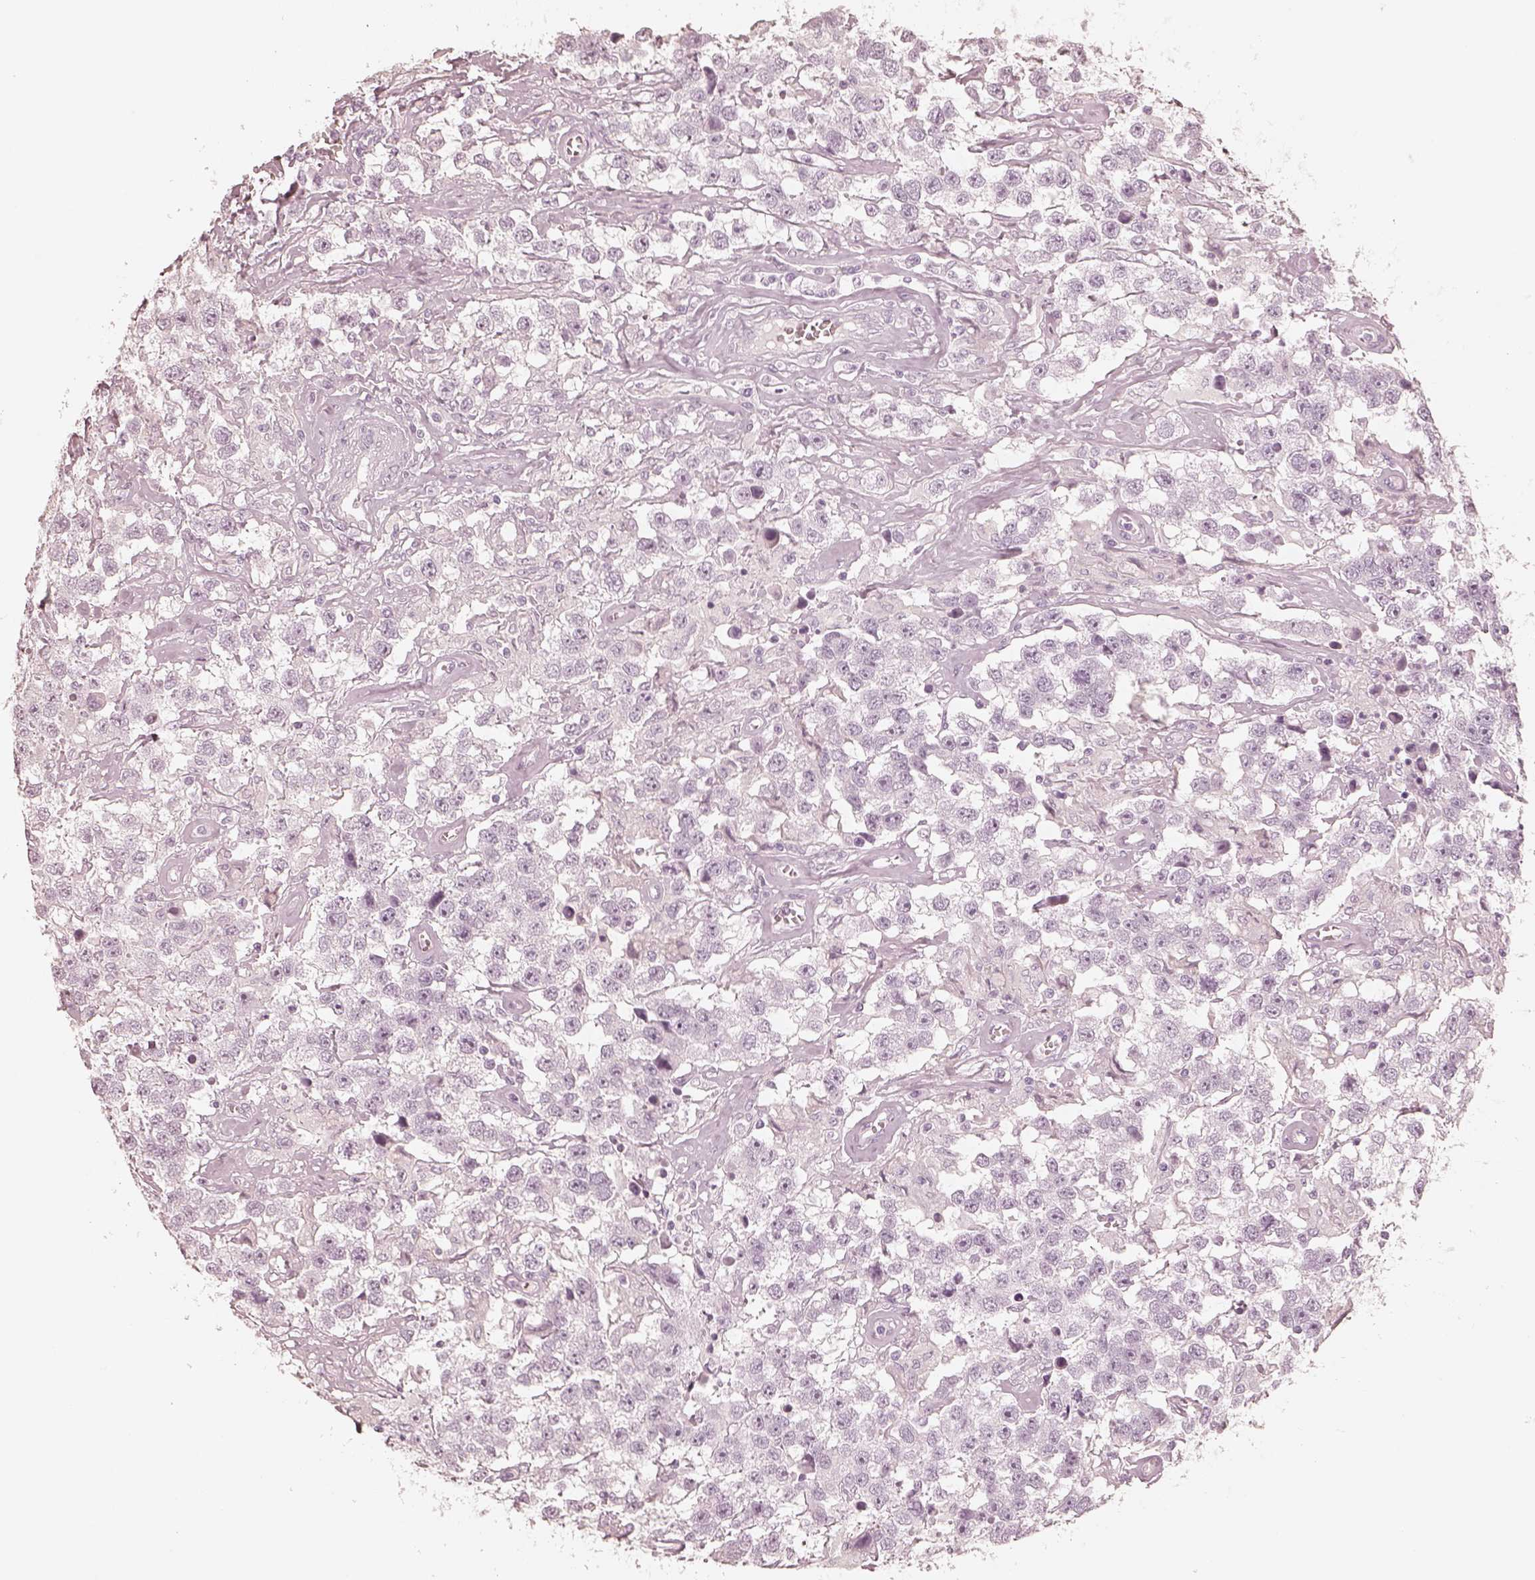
{"staining": {"intensity": "negative", "quantity": "none", "location": "none"}, "tissue": "testis cancer", "cell_type": "Tumor cells", "image_type": "cancer", "snomed": [{"axis": "morphology", "description": "Seminoma, NOS"}, {"axis": "topography", "description": "Testis"}], "caption": "Tumor cells are negative for protein expression in human testis seminoma.", "gene": "KRT82", "patient": {"sex": "male", "age": 43}}